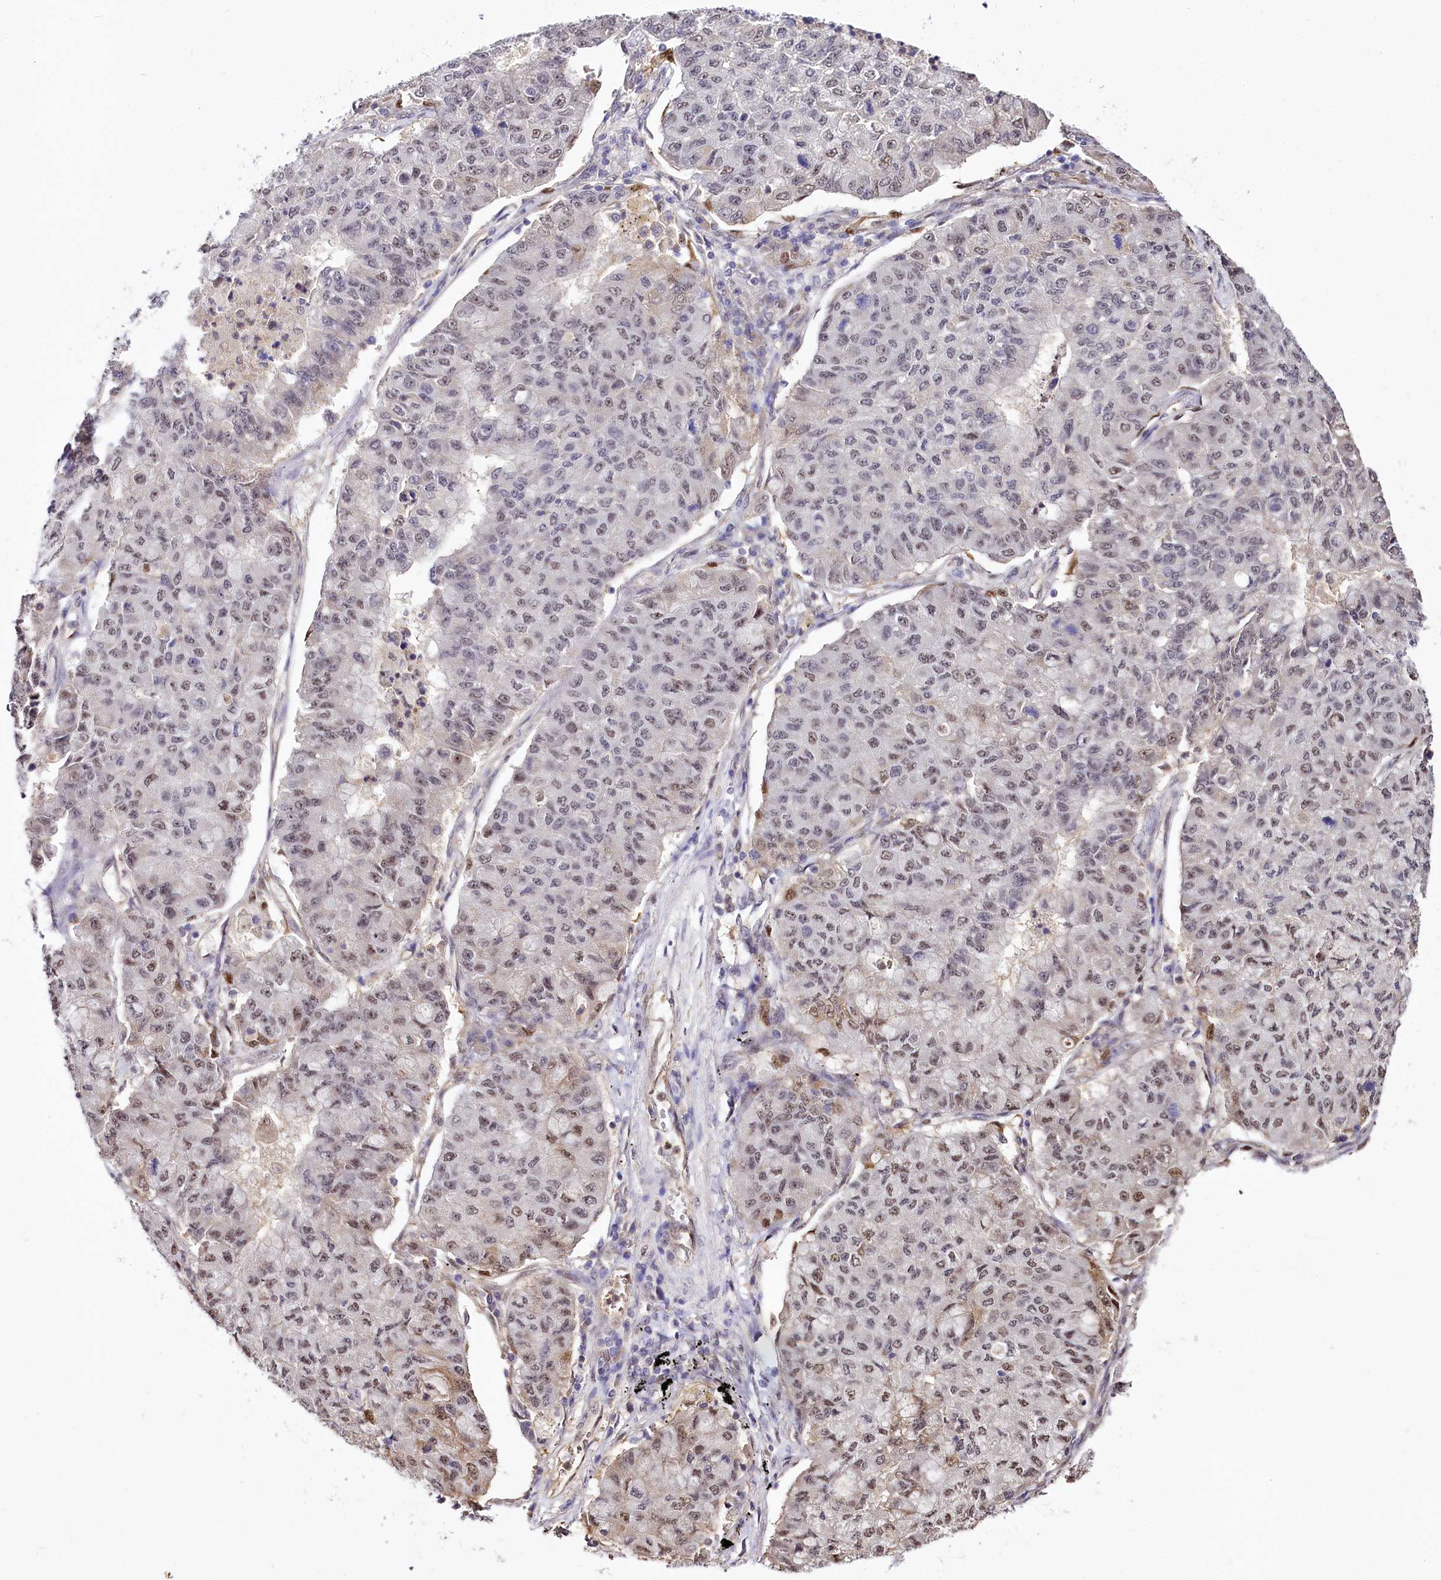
{"staining": {"intensity": "weak", "quantity": "25%-75%", "location": "nuclear"}, "tissue": "lung cancer", "cell_type": "Tumor cells", "image_type": "cancer", "snomed": [{"axis": "morphology", "description": "Squamous cell carcinoma, NOS"}, {"axis": "topography", "description": "Lung"}], "caption": "This image shows IHC staining of human lung cancer (squamous cell carcinoma), with low weak nuclear staining in approximately 25%-75% of tumor cells.", "gene": "GNL3L", "patient": {"sex": "male", "age": 74}}